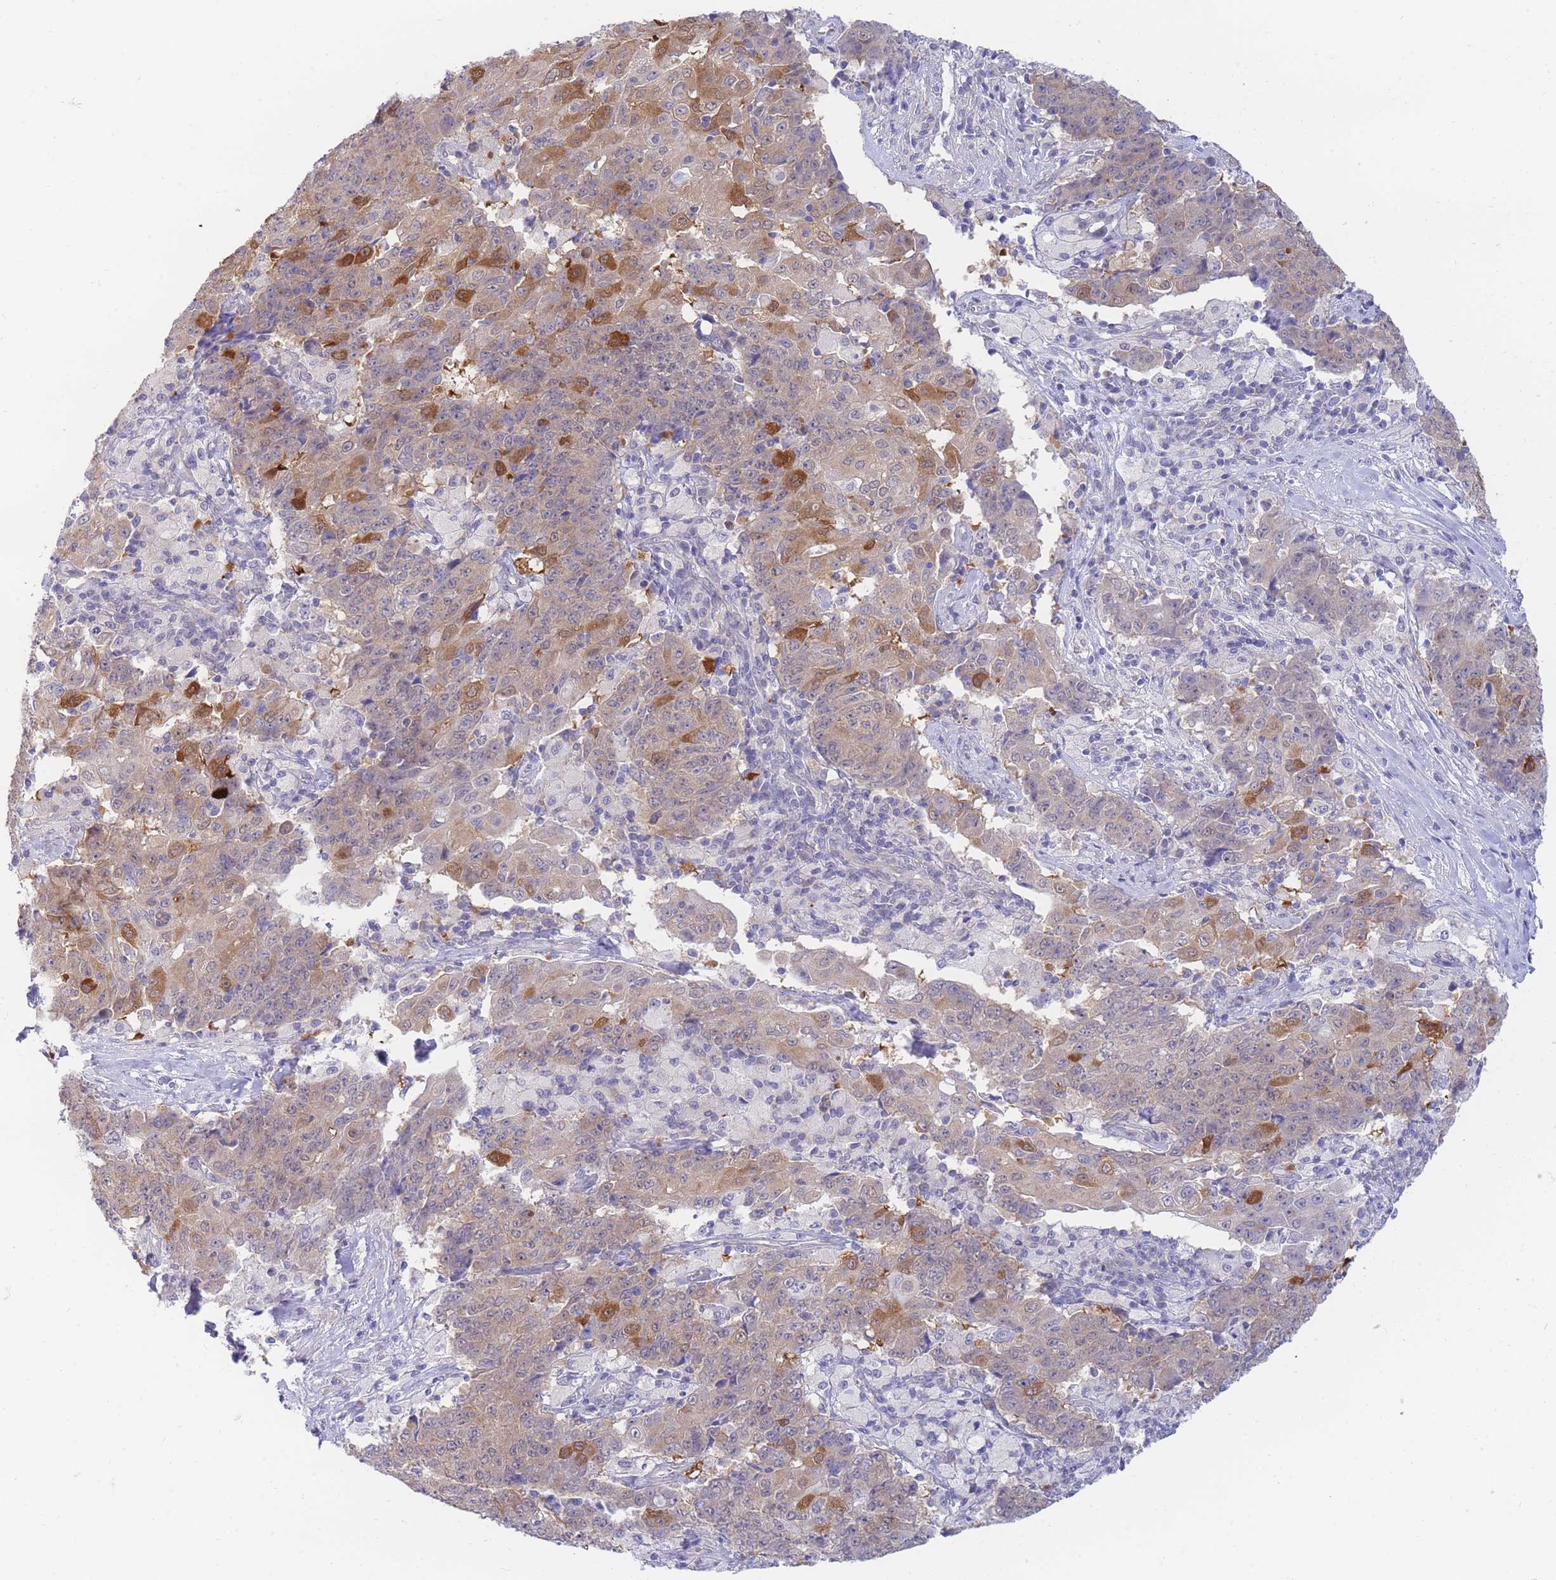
{"staining": {"intensity": "moderate", "quantity": "25%-75%", "location": "cytoplasmic/membranous"}, "tissue": "ovarian cancer", "cell_type": "Tumor cells", "image_type": "cancer", "snomed": [{"axis": "morphology", "description": "Carcinoma, endometroid"}, {"axis": "topography", "description": "Ovary"}], "caption": "This histopathology image reveals immunohistochemistry (IHC) staining of ovarian cancer (endometroid carcinoma), with medium moderate cytoplasmic/membranous staining in approximately 25%-75% of tumor cells.", "gene": "SUGT1", "patient": {"sex": "female", "age": 42}}